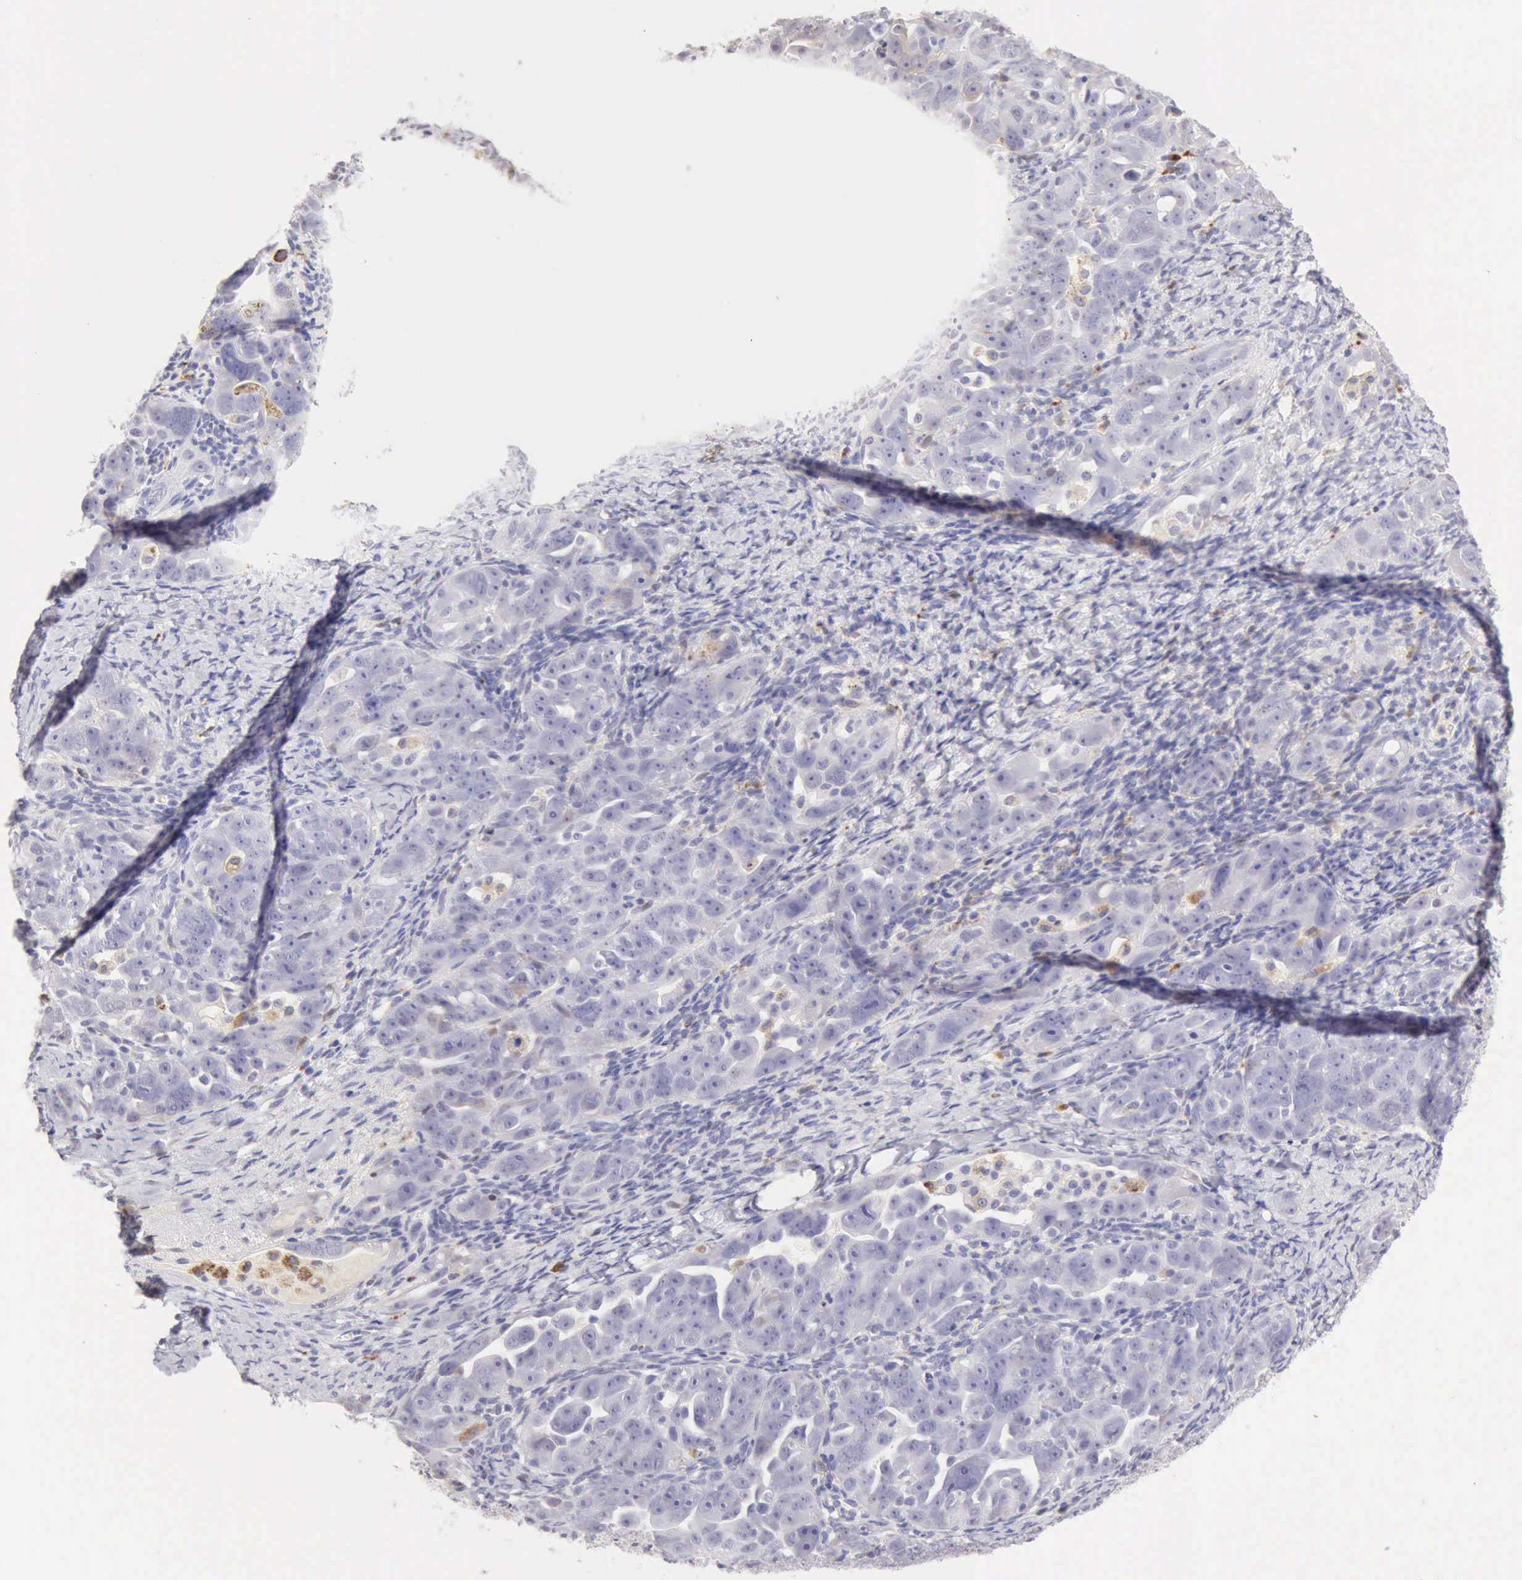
{"staining": {"intensity": "weak", "quantity": "<25%", "location": "cytoplasmic/membranous"}, "tissue": "ovarian cancer", "cell_type": "Tumor cells", "image_type": "cancer", "snomed": [{"axis": "morphology", "description": "Cystadenocarcinoma, serous, NOS"}, {"axis": "topography", "description": "Ovary"}], "caption": "Immunohistochemistry of human ovarian cancer (serous cystadenocarcinoma) reveals no expression in tumor cells.", "gene": "RNASE1", "patient": {"sex": "female", "age": 66}}